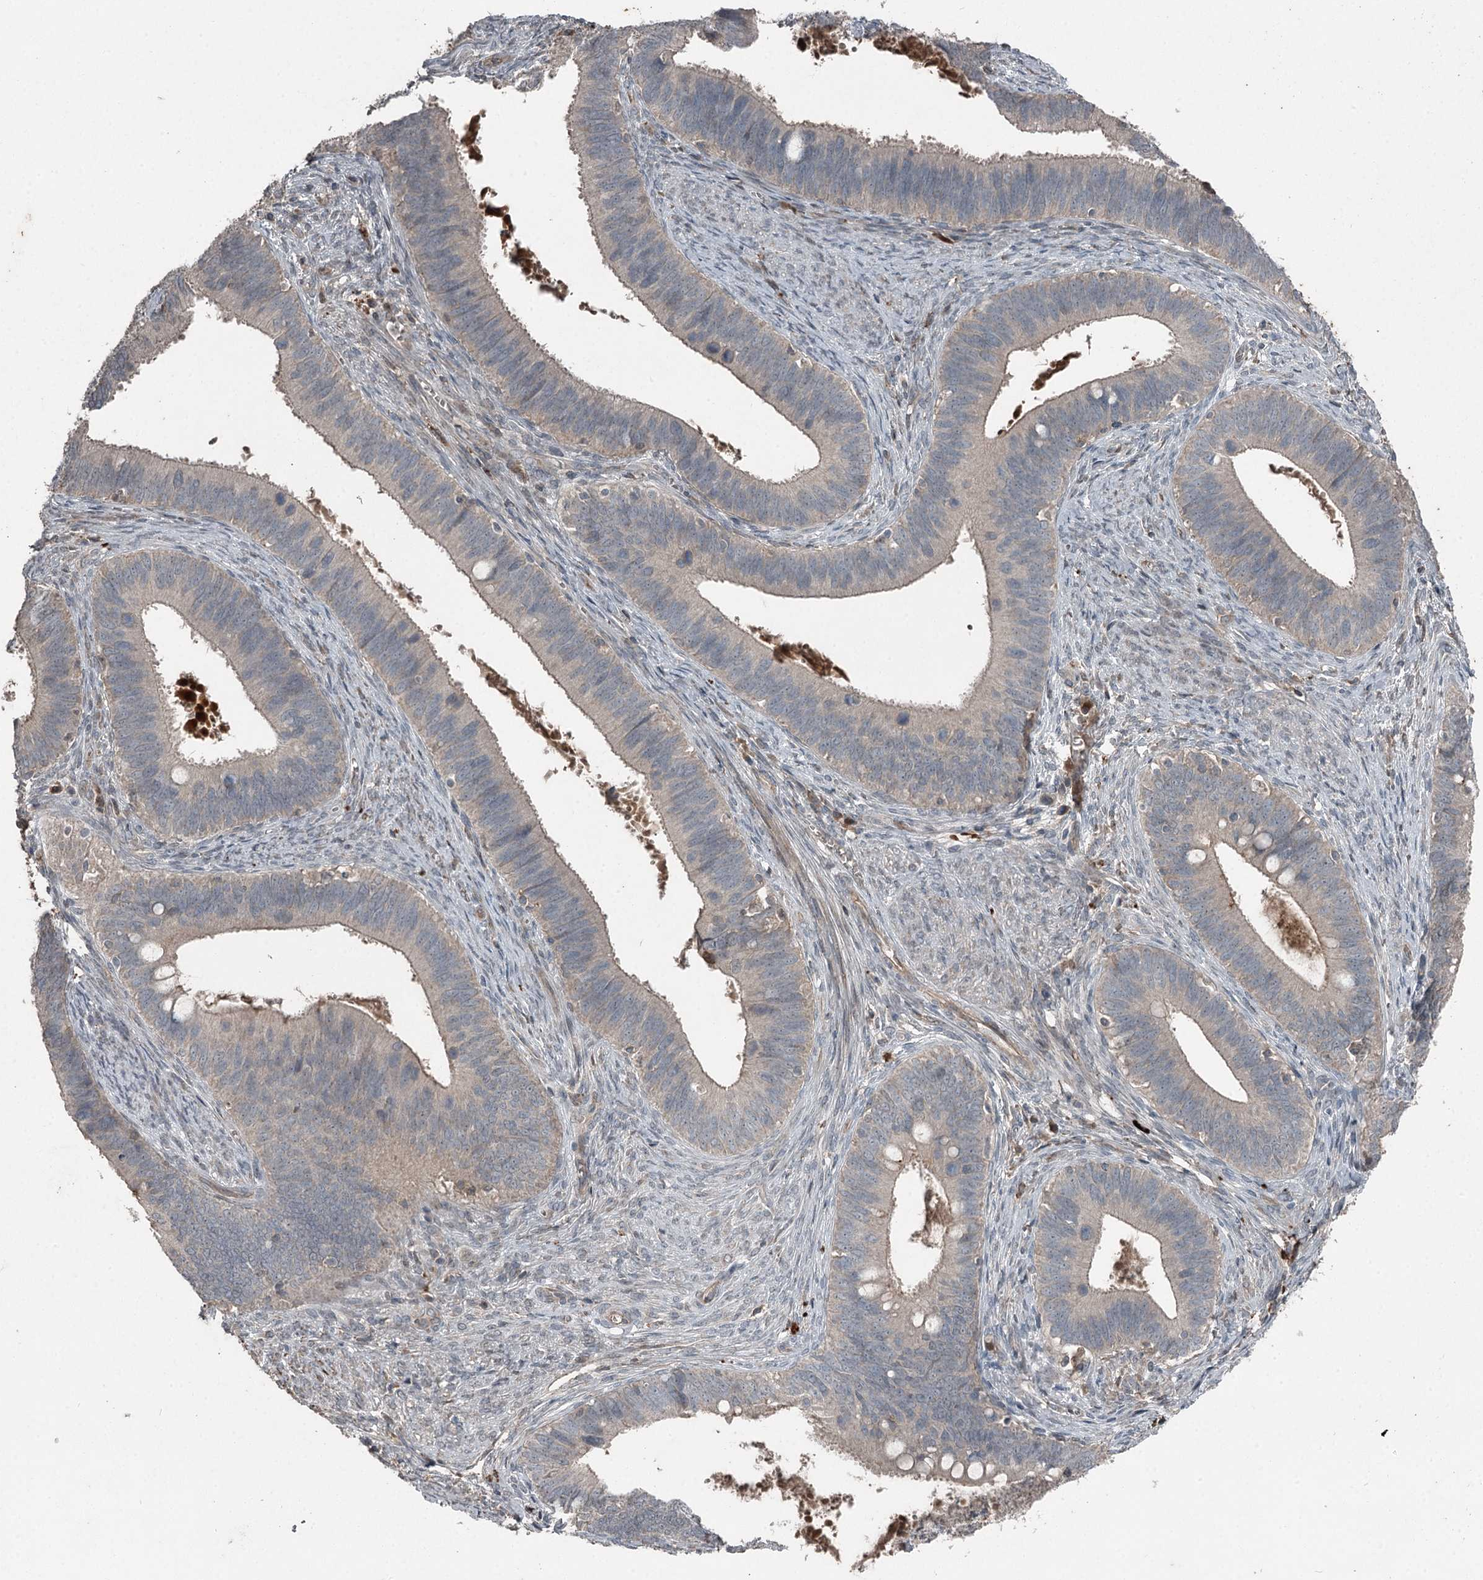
{"staining": {"intensity": "negative", "quantity": "none", "location": "none"}, "tissue": "cervical cancer", "cell_type": "Tumor cells", "image_type": "cancer", "snomed": [{"axis": "morphology", "description": "Adenocarcinoma, NOS"}, {"axis": "topography", "description": "Cervix"}], "caption": "Tumor cells show no significant positivity in adenocarcinoma (cervical).", "gene": "SLC39A8", "patient": {"sex": "female", "age": 42}}